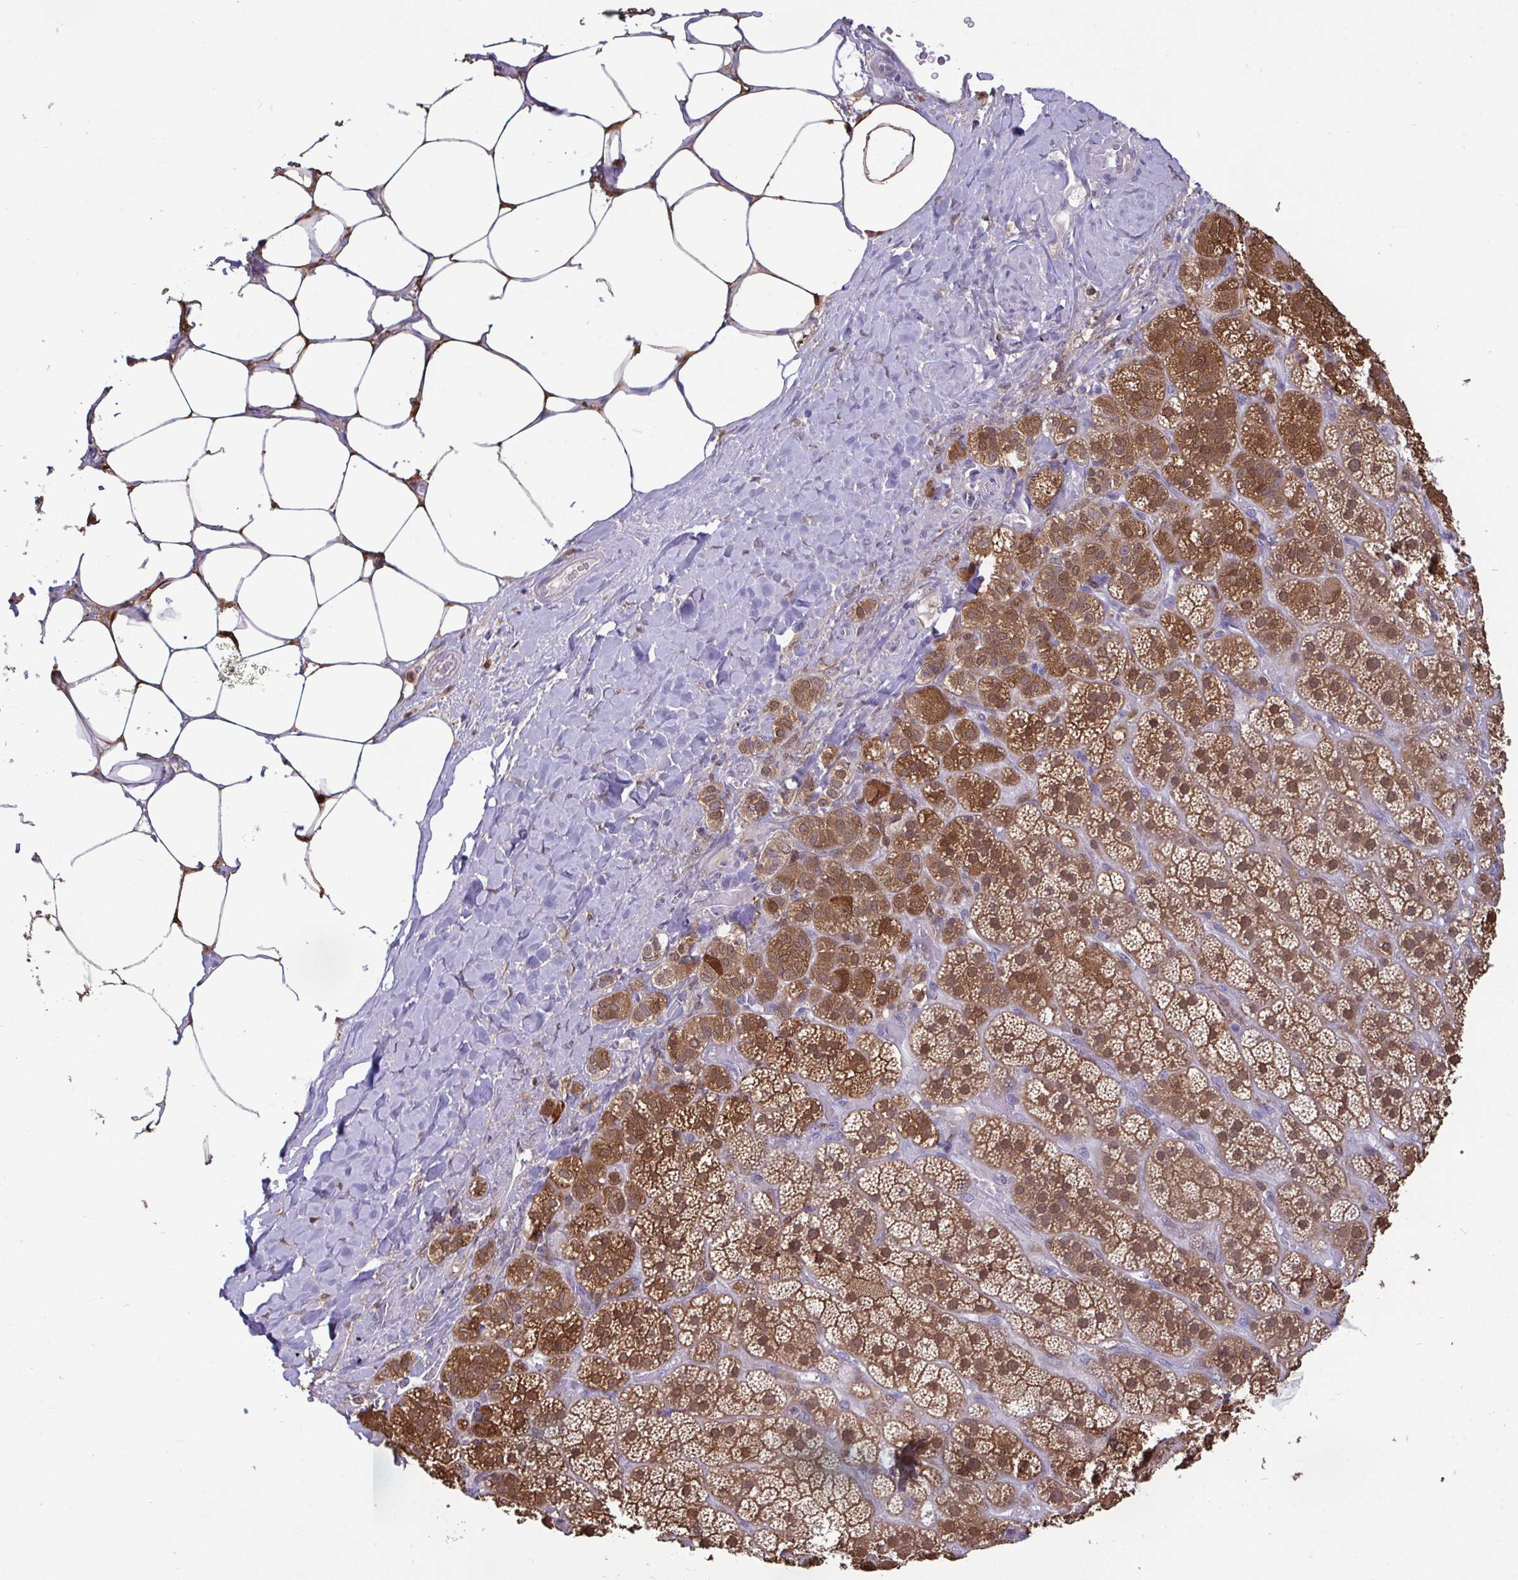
{"staining": {"intensity": "strong", "quantity": ">75%", "location": "cytoplasmic/membranous,nuclear"}, "tissue": "adrenal gland", "cell_type": "Glandular cells", "image_type": "normal", "snomed": [{"axis": "morphology", "description": "Normal tissue, NOS"}, {"axis": "topography", "description": "Adrenal gland"}], "caption": "Immunohistochemical staining of unremarkable adrenal gland exhibits >75% levels of strong cytoplasmic/membranous,nuclear protein expression in about >75% of glandular cells.", "gene": "IDH1", "patient": {"sex": "male", "age": 57}}